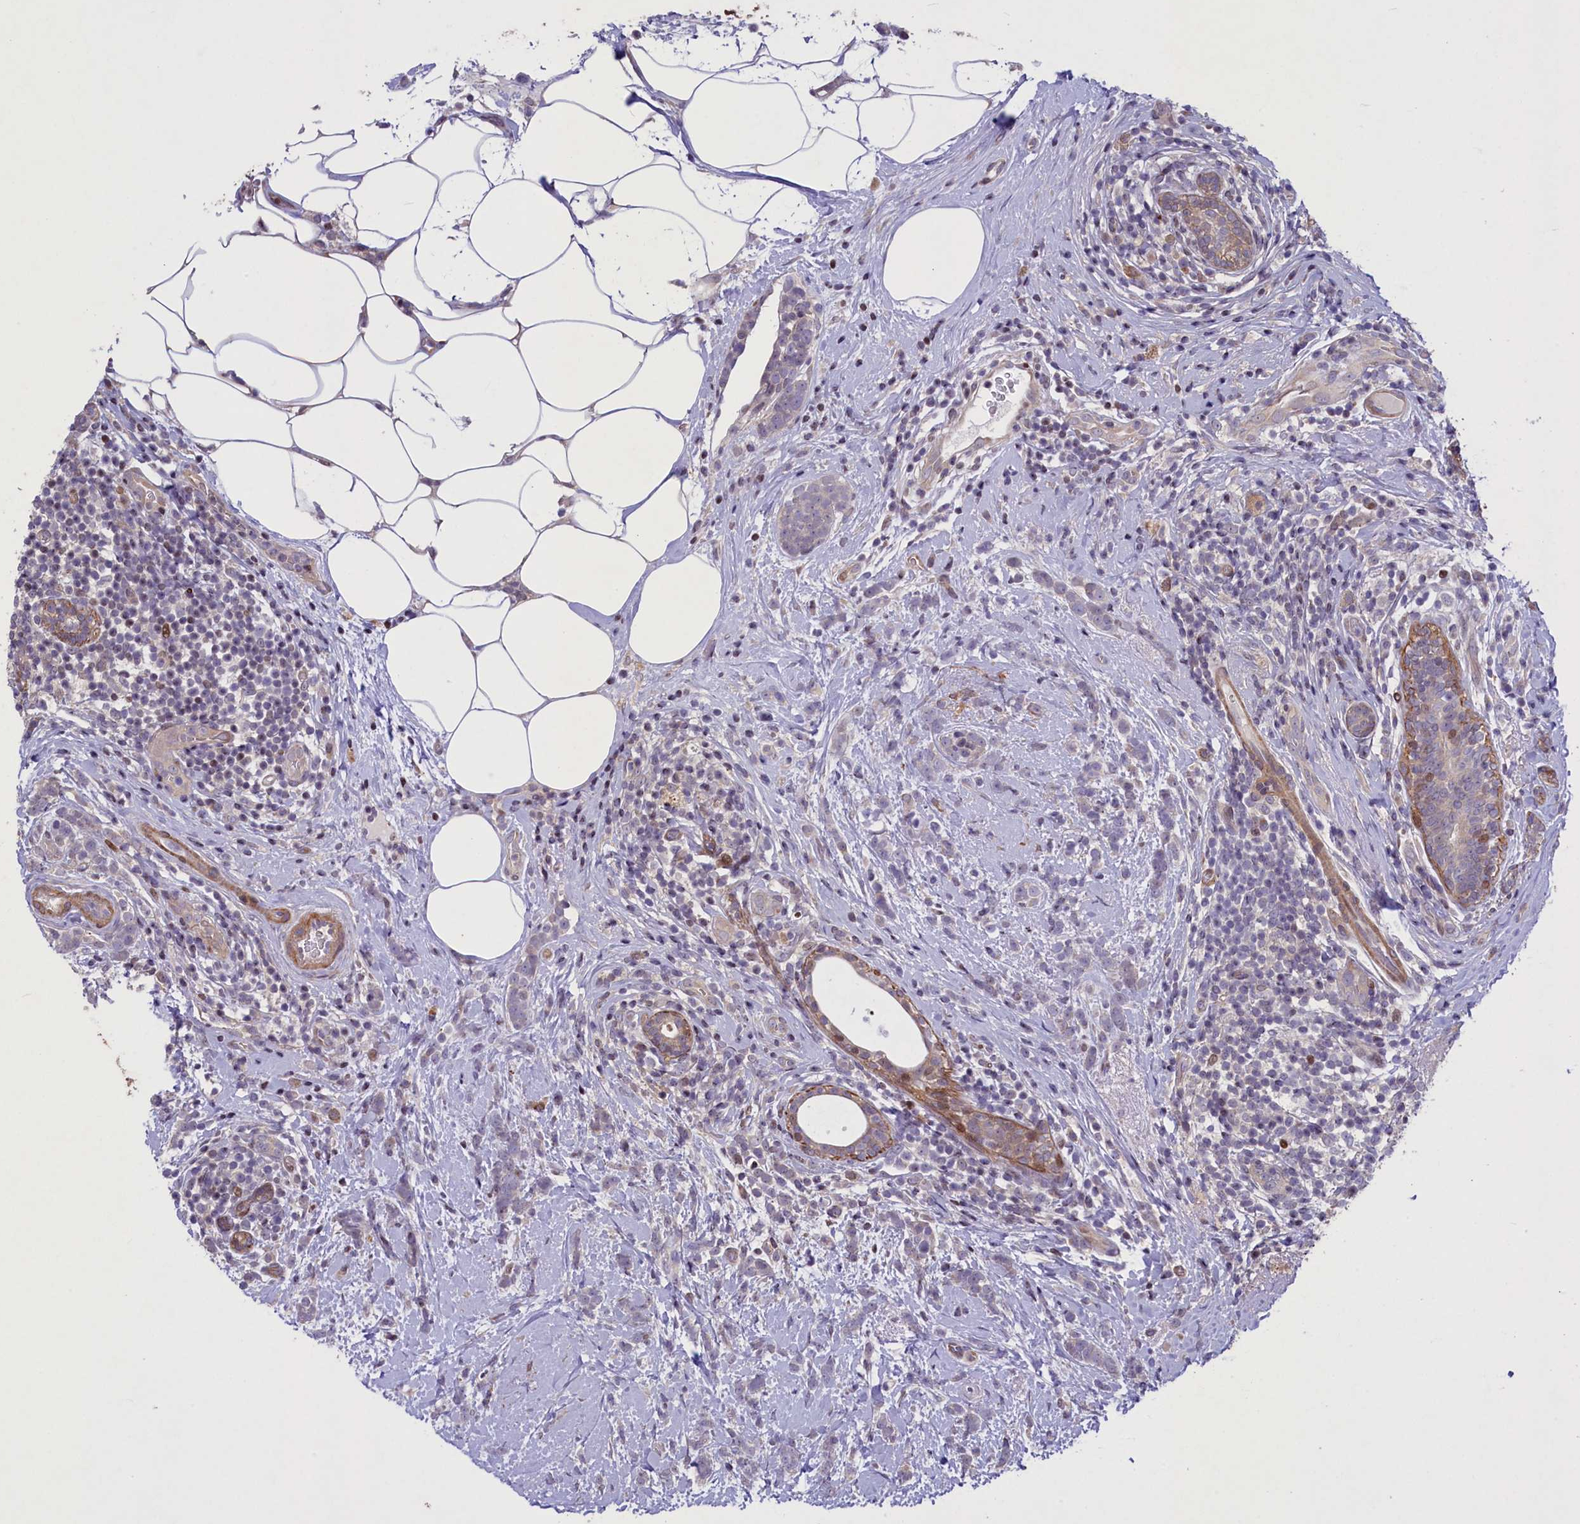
{"staining": {"intensity": "weak", "quantity": "<25%", "location": "cytoplasmic/membranous"}, "tissue": "breast cancer", "cell_type": "Tumor cells", "image_type": "cancer", "snomed": [{"axis": "morphology", "description": "Lobular carcinoma"}, {"axis": "topography", "description": "Breast"}], "caption": "Tumor cells are negative for brown protein staining in breast cancer.", "gene": "MAN2C1", "patient": {"sex": "female", "age": 58}}